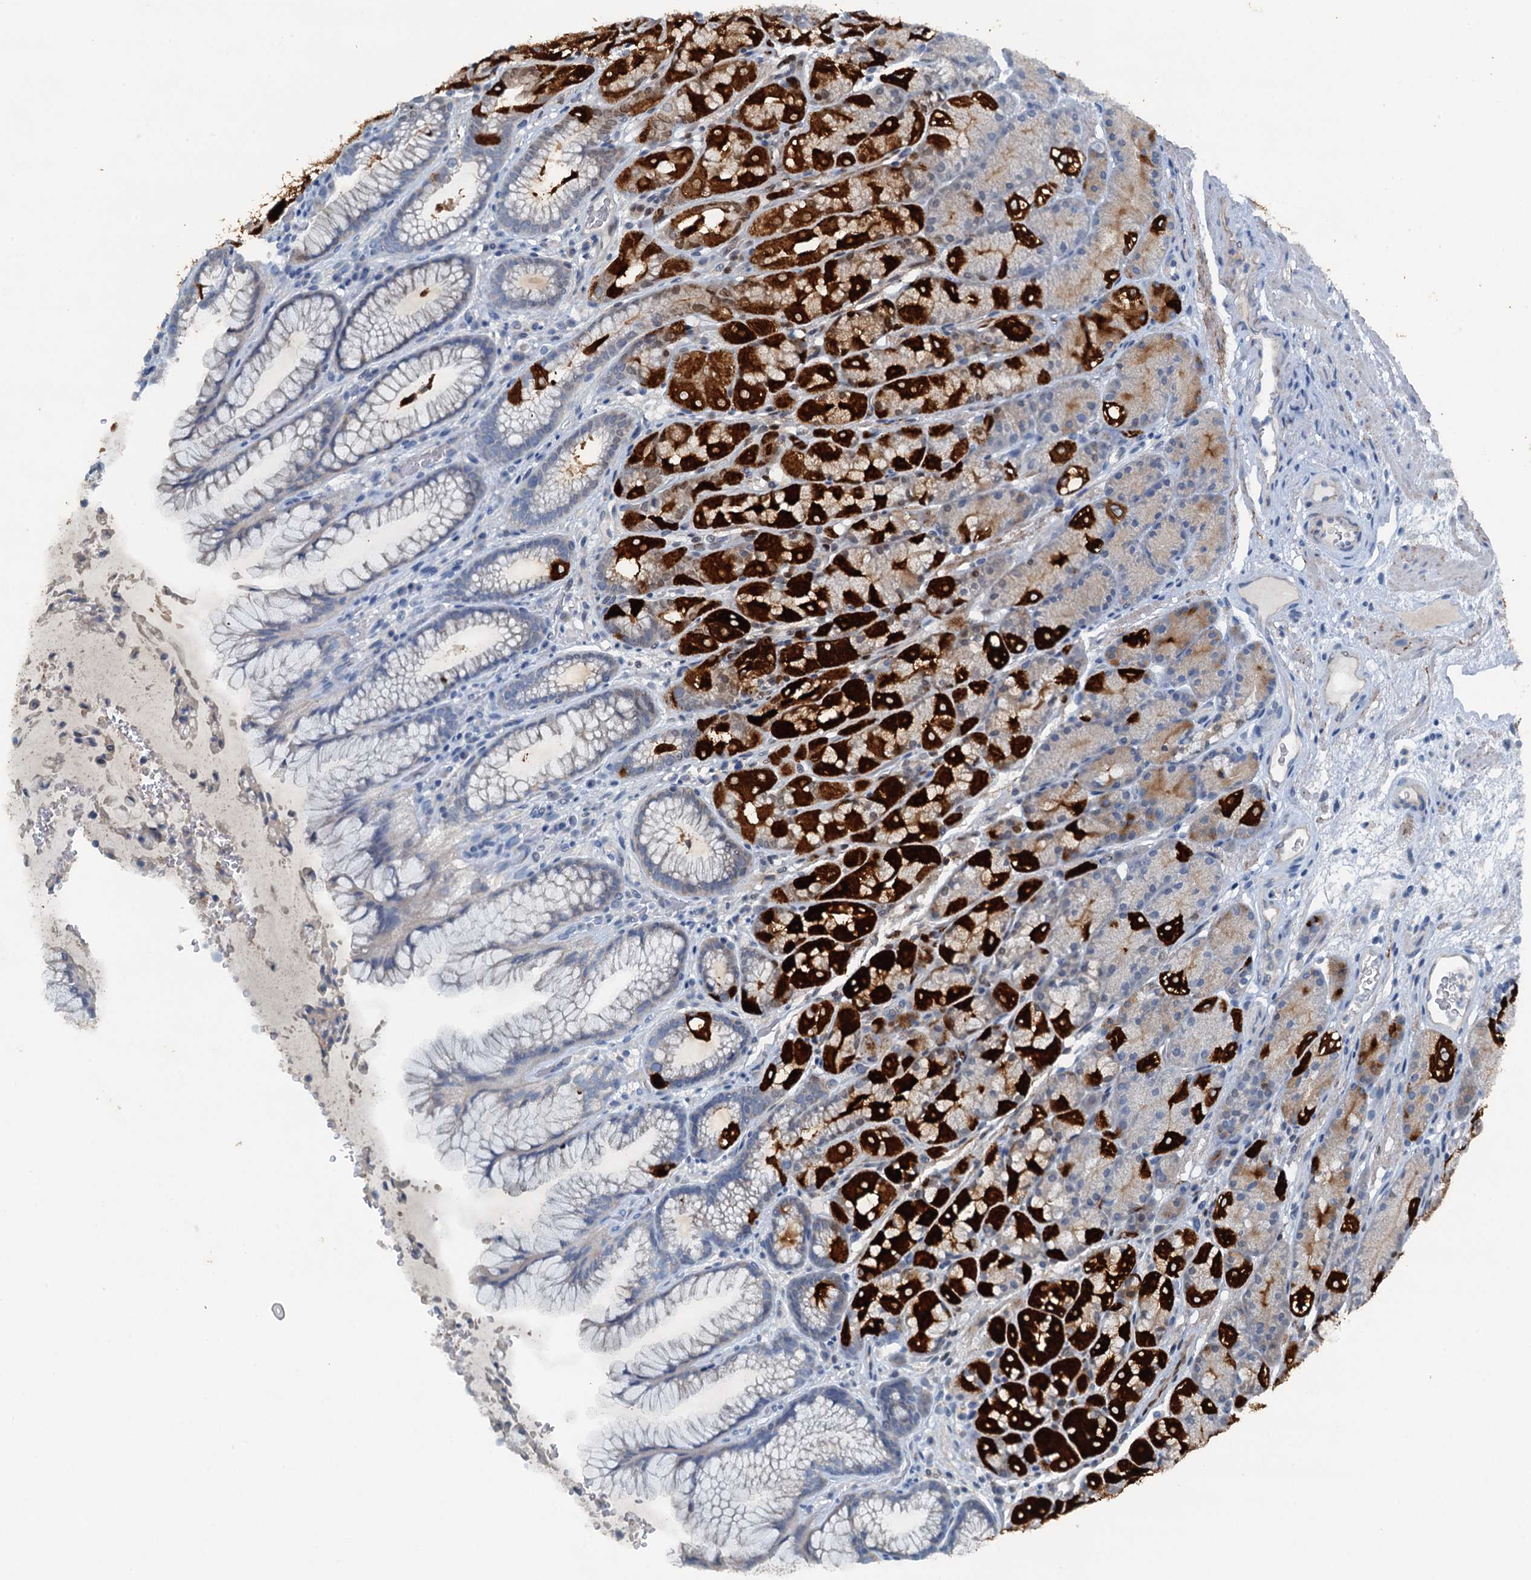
{"staining": {"intensity": "strong", "quantity": "25%-75%", "location": "cytoplasmic/membranous"}, "tissue": "stomach", "cell_type": "Glandular cells", "image_type": "normal", "snomed": [{"axis": "morphology", "description": "Normal tissue, NOS"}, {"axis": "topography", "description": "Stomach"}], "caption": "Glandular cells show strong cytoplasmic/membranous positivity in approximately 25%-75% of cells in unremarkable stomach.", "gene": "CBLIF", "patient": {"sex": "male", "age": 63}}